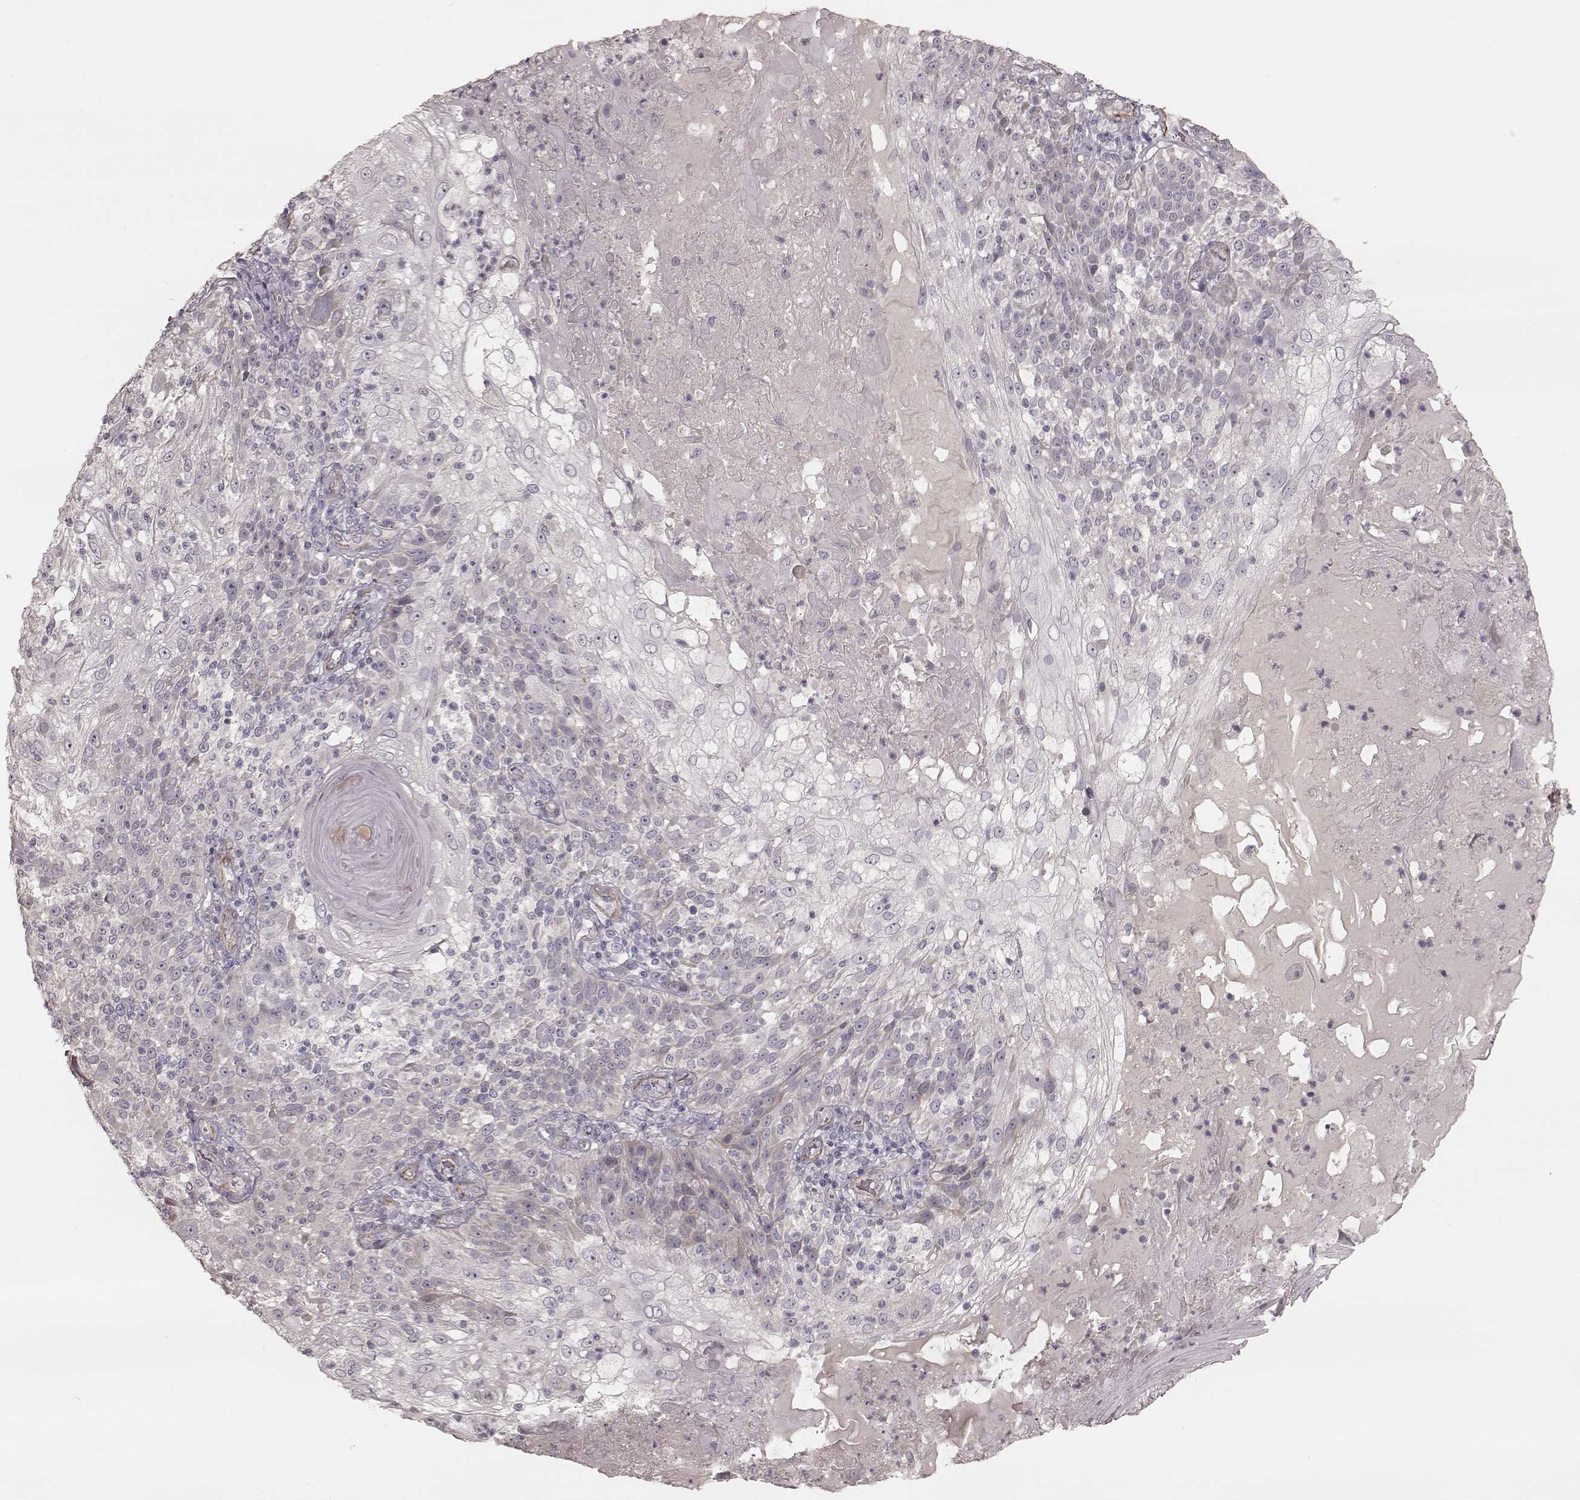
{"staining": {"intensity": "negative", "quantity": "none", "location": "none"}, "tissue": "skin cancer", "cell_type": "Tumor cells", "image_type": "cancer", "snomed": [{"axis": "morphology", "description": "Normal tissue, NOS"}, {"axis": "morphology", "description": "Squamous cell carcinoma, NOS"}, {"axis": "topography", "description": "Skin"}], "caption": "High power microscopy image of an immunohistochemistry (IHC) histopathology image of skin cancer, revealing no significant positivity in tumor cells. Nuclei are stained in blue.", "gene": "KCNJ9", "patient": {"sex": "female", "age": 83}}